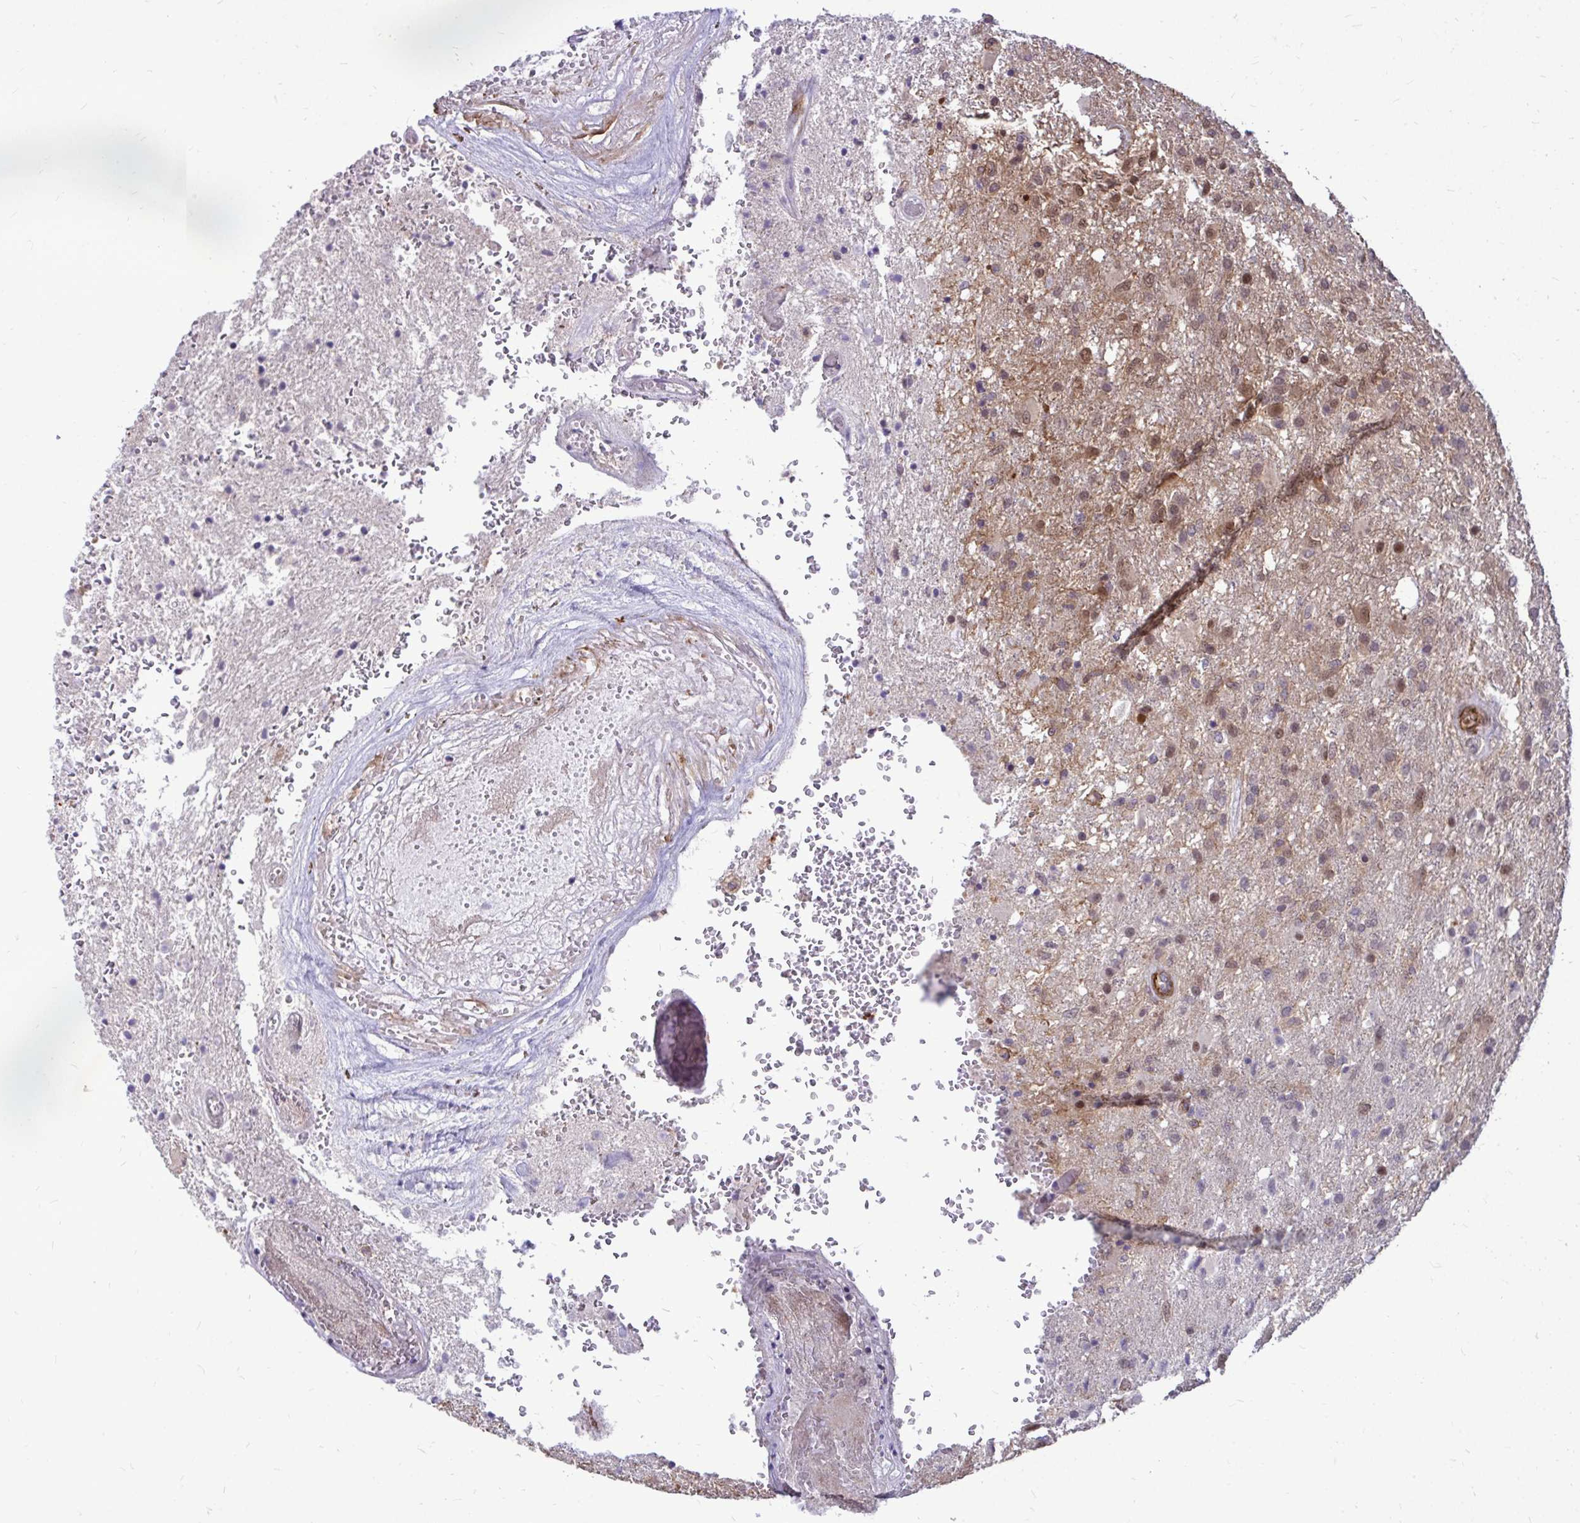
{"staining": {"intensity": "weak", "quantity": "25%-75%", "location": "cytoplasmic/membranous,nuclear"}, "tissue": "glioma", "cell_type": "Tumor cells", "image_type": "cancer", "snomed": [{"axis": "morphology", "description": "Glioma, malignant, High grade"}, {"axis": "topography", "description": "Brain"}], "caption": "Glioma stained for a protein (brown) reveals weak cytoplasmic/membranous and nuclear positive positivity in about 25%-75% of tumor cells.", "gene": "TRIP6", "patient": {"sex": "female", "age": 74}}